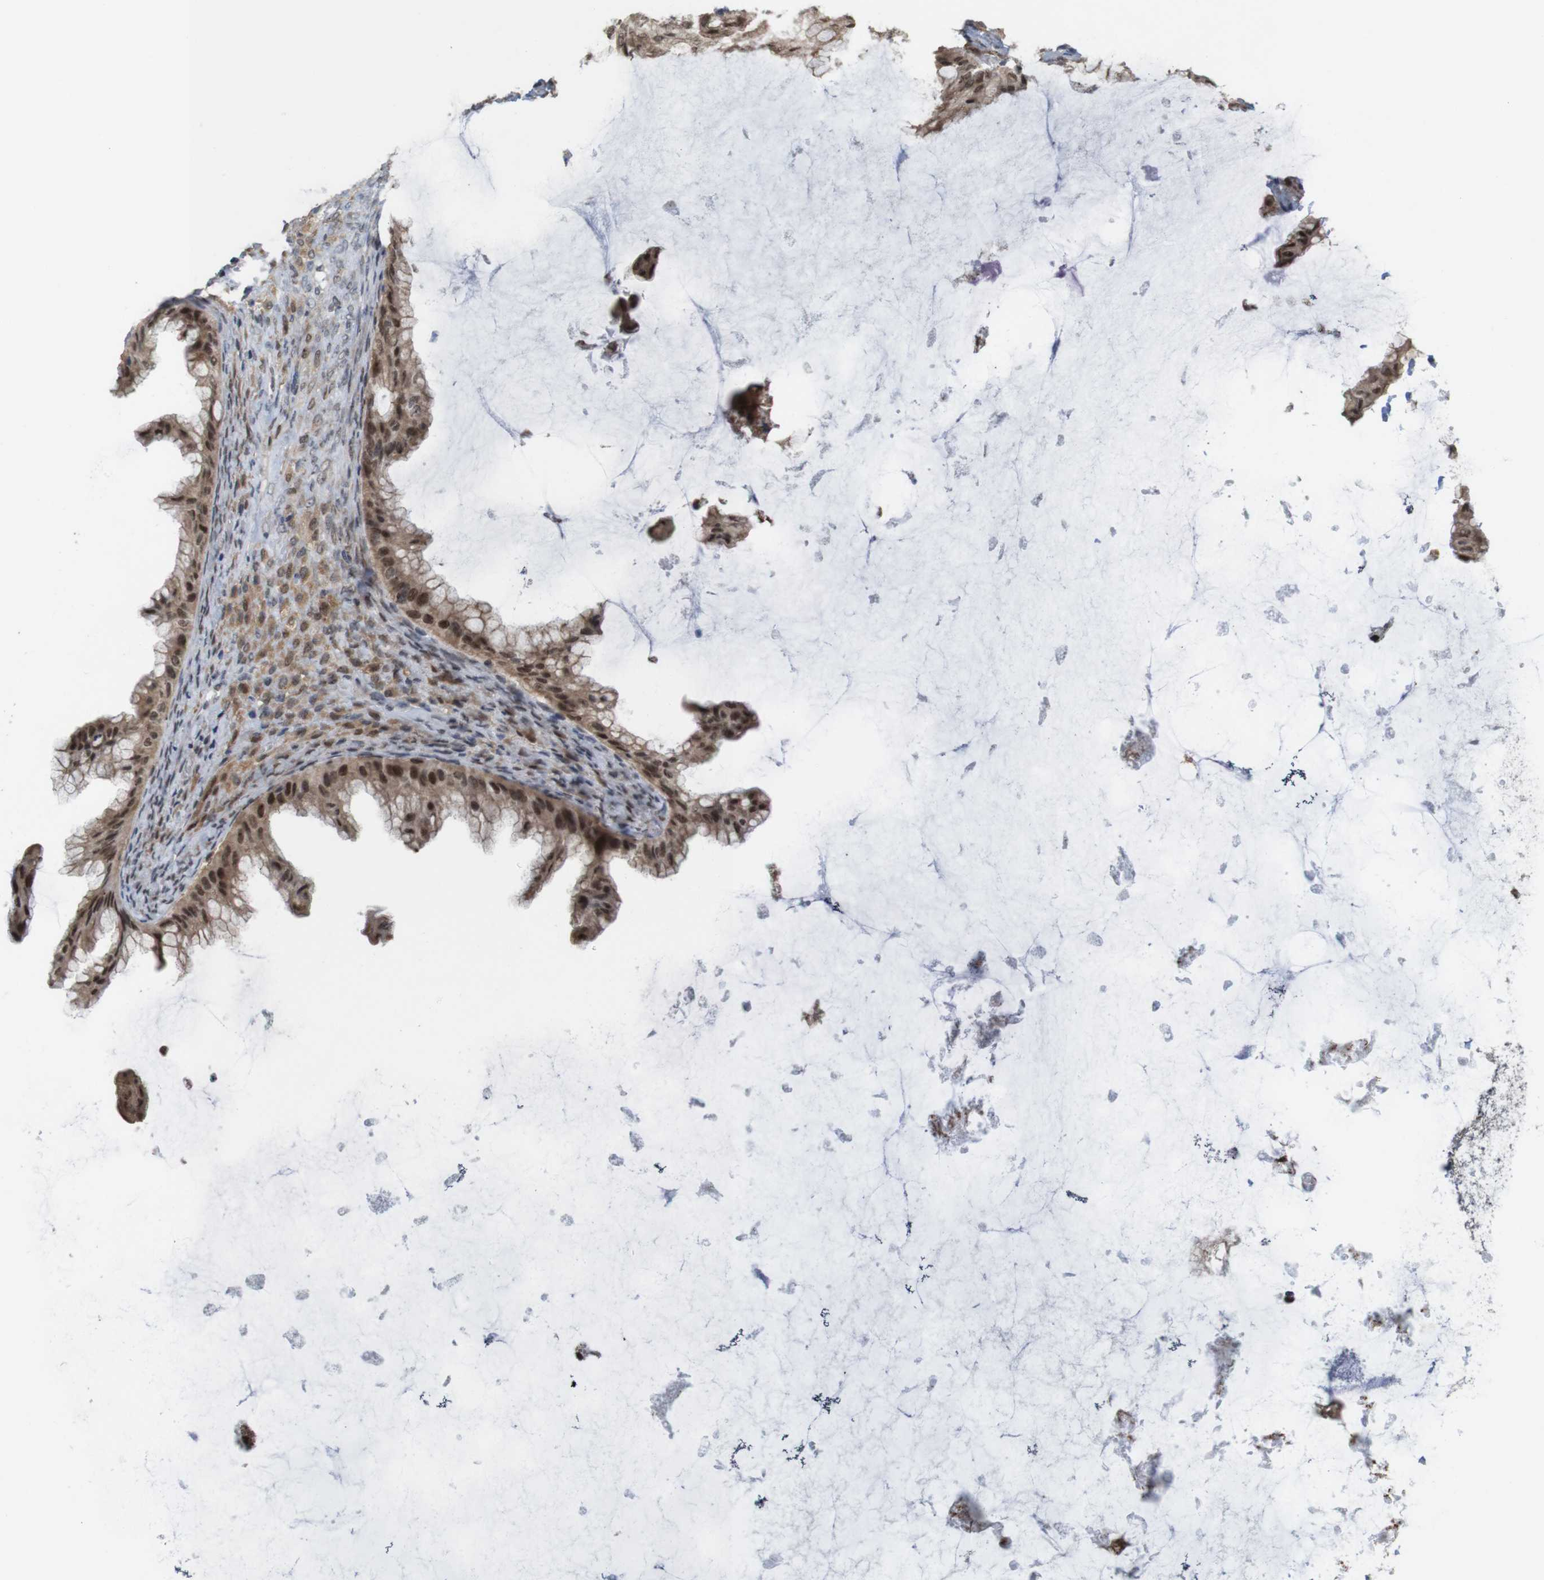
{"staining": {"intensity": "moderate", "quantity": ">75%", "location": "cytoplasmic/membranous,nuclear"}, "tissue": "ovarian cancer", "cell_type": "Tumor cells", "image_type": "cancer", "snomed": [{"axis": "morphology", "description": "Cystadenocarcinoma, mucinous, NOS"}, {"axis": "topography", "description": "Ovary"}], "caption": "There is medium levels of moderate cytoplasmic/membranous and nuclear positivity in tumor cells of ovarian mucinous cystadenocarcinoma, as demonstrated by immunohistochemical staining (brown color).", "gene": "PNMA8A", "patient": {"sex": "female", "age": 61}}